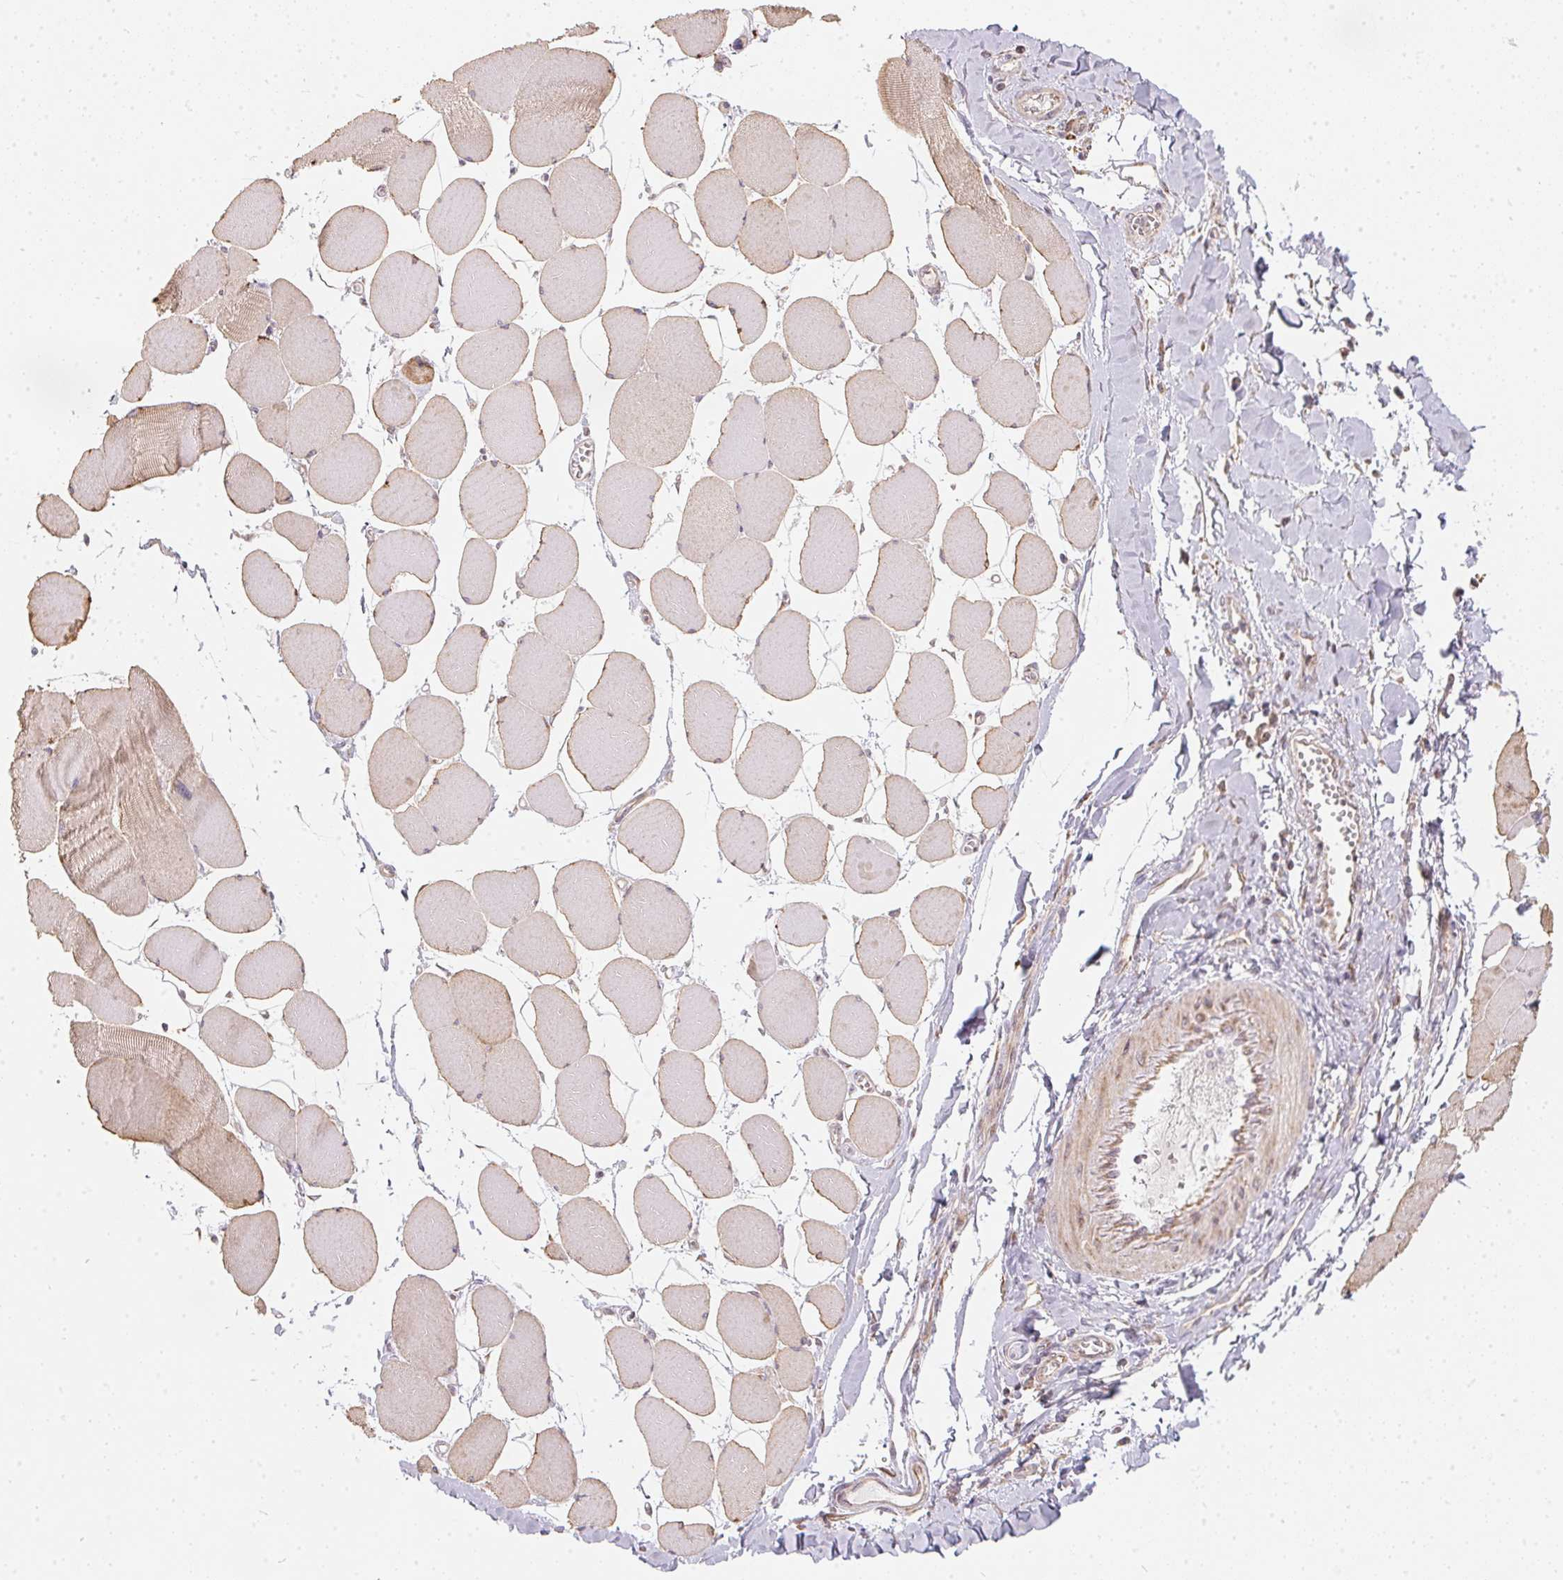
{"staining": {"intensity": "weak", "quantity": ">75%", "location": "cytoplasmic/membranous"}, "tissue": "skeletal muscle", "cell_type": "Myocytes", "image_type": "normal", "snomed": [{"axis": "morphology", "description": "Normal tissue, NOS"}, {"axis": "topography", "description": "Skeletal muscle"}], "caption": "The histopathology image exhibits immunohistochemical staining of normal skeletal muscle. There is weak cytoplasmic/membranous expression is present in about >75% of myocytes.", "gene": "VWA5B2", "patient": {"sex": "female", "age": 75}}